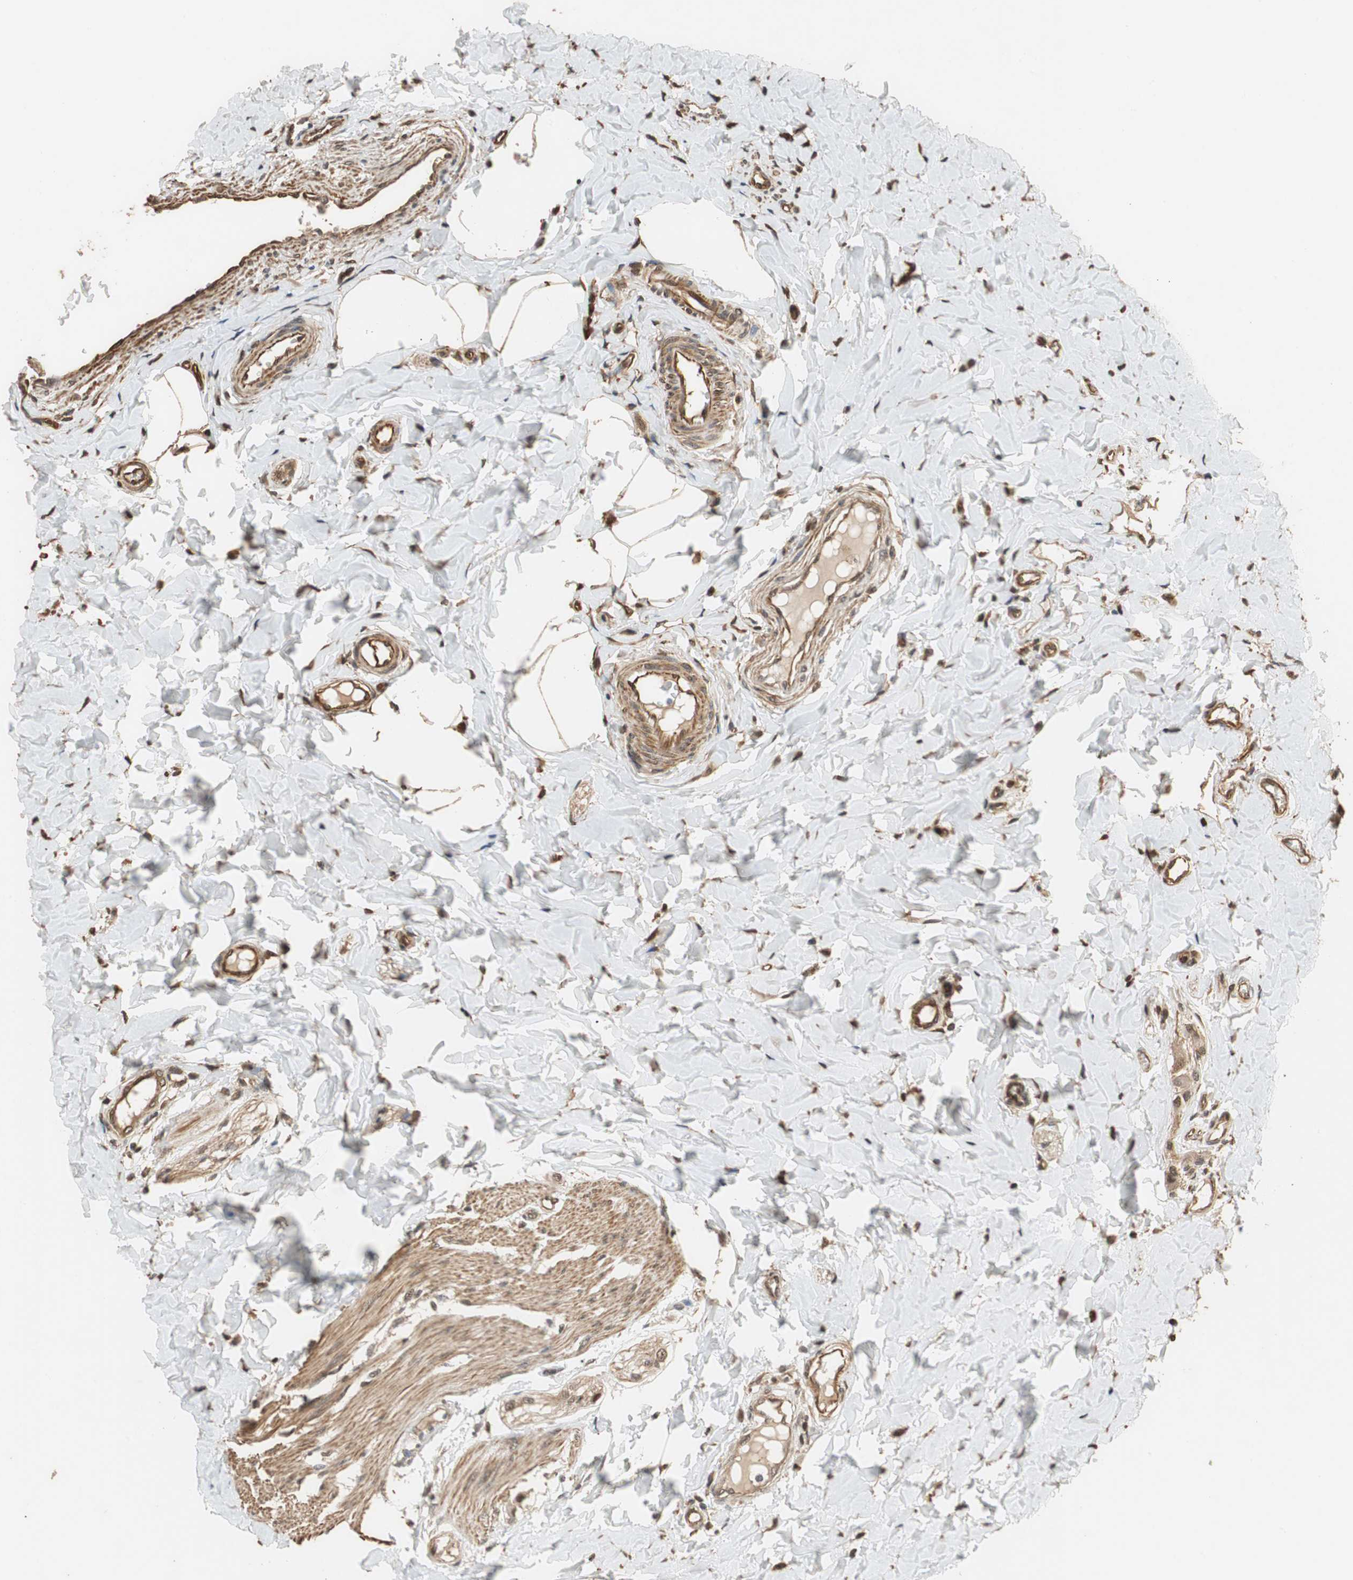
{"staining": {"intensity": "moderate", "quantity": ">75%", "location": "cytoplasmic/membranous,nuclear"}, "tissue": "colon", "cell_type": "Endothelial cells", "image_type": "normal", "snomed": [{"axis": "morphology", "description": "Normal tissue, NOS"}, {"axis": "morphology", "description": "Adenocarcinoma, NOS"}, {"axis": "topography", "description": "Colon"}, {"axis": "topography", "description": "Peripheral nerve tissue"}], "caption": "A micrograph of colon stained for a protein displays moderate cytoplasmic/membranous,nuclear brown staining in endothelial cells. (Brightfield microscopy of DAB IHC at high magnification).", "gene": "CDC5L", "patient": {"sex": "male", "age": 14}}